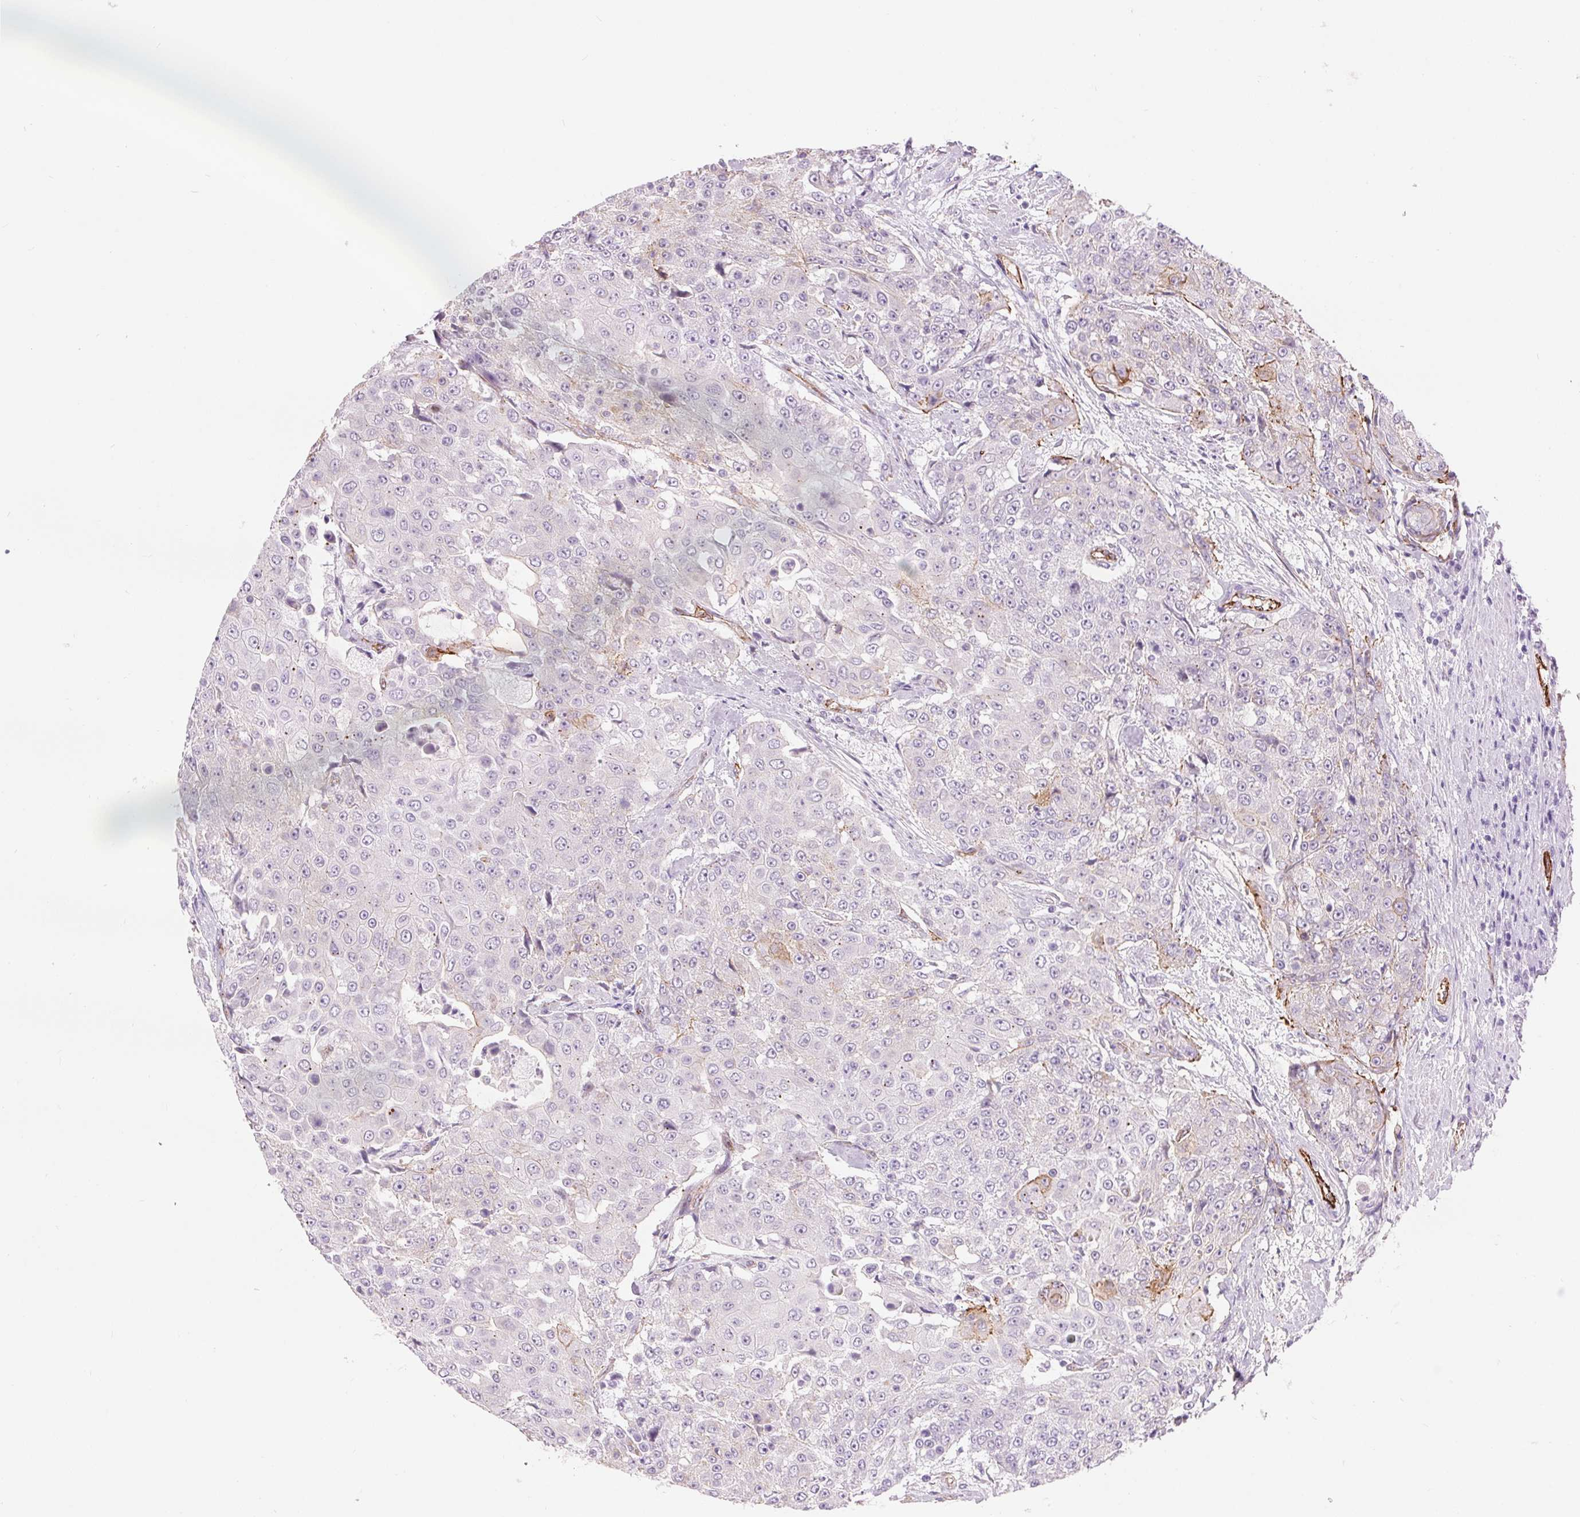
{"staining": {"intensity": "moderate", "quantity": "<25%", "location": "cytoplasmic/membranous"}, "tissue": "urothelial cancer", "cell_type": "Tumor cells", "image_type": "cancer", "snomed": [{"axis": "morphology", "description": "Urothelial carcinoma, High grade"}, {"axis": "topography", "description": "Urinary bladder"}], "caption": "Urothelial cancer stained for a protein (brown) reveals moderate cytoplasmic/membranous positive expression in about <25% of tumor cells.", "gene": "DIXDC1", "patient": {"sex": "female", "age": 63}}